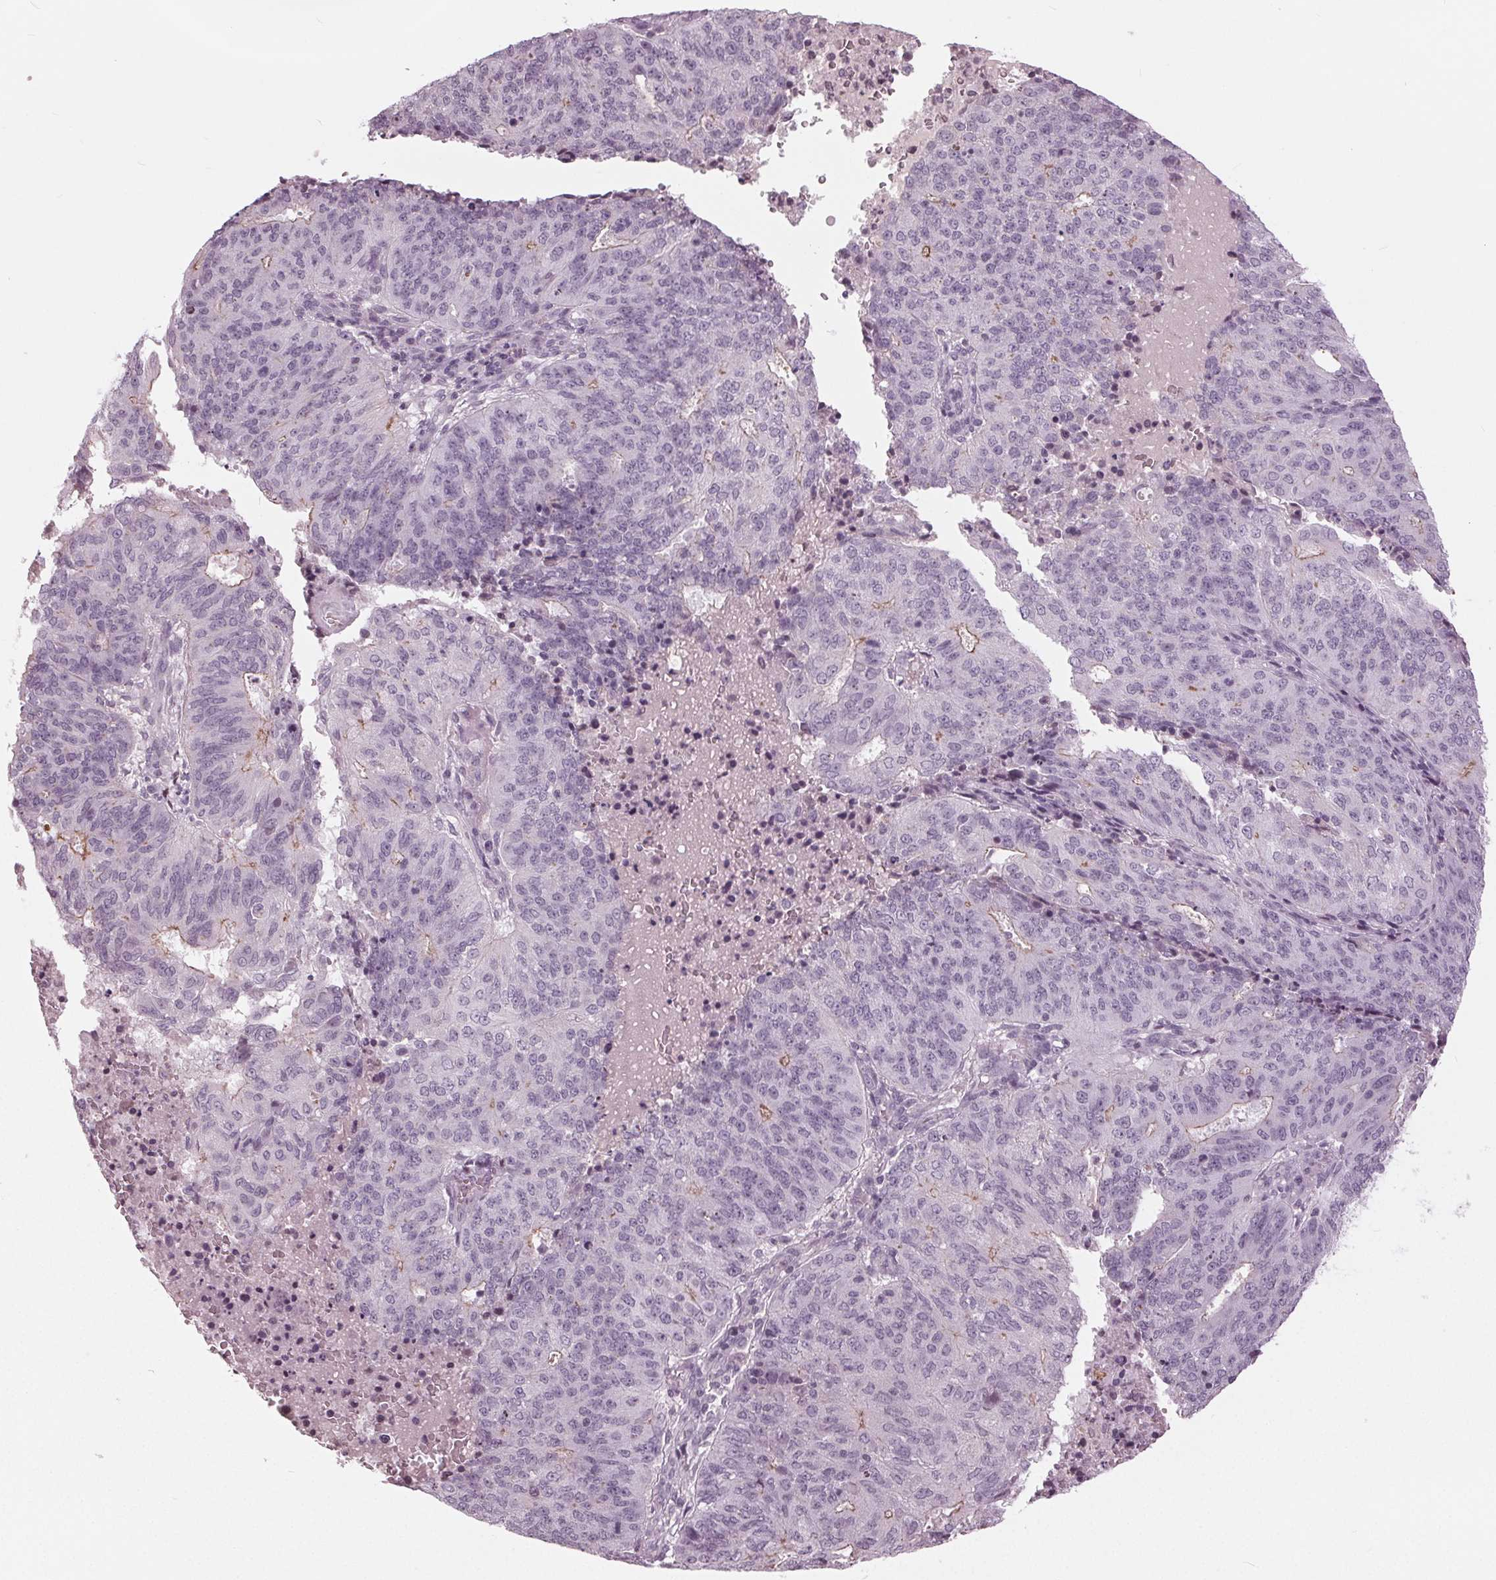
{"staining": {"intensity": "moderate", "quantity": "<25%", "location": "cytoplasmic/membranous"}, "tissue": "endometrial cancer", "cell_type": "Tumor cells", "image_type": "cancer", "snomed": [{"axis": "morphology", "description": "Adenocarcinoma, NOS"}, {"axis": "topography", "description": "Endometrium"}], "caption": "A high-resolution photomicrograph shows IHC staining of endometrial adenocarcinoma, which exhibits moderate cytoplasmic/membranous staining in approximately <25% of tumor cells.", "gene": "SLC9A4", "patient": {"sex": "female", "age": 82}}